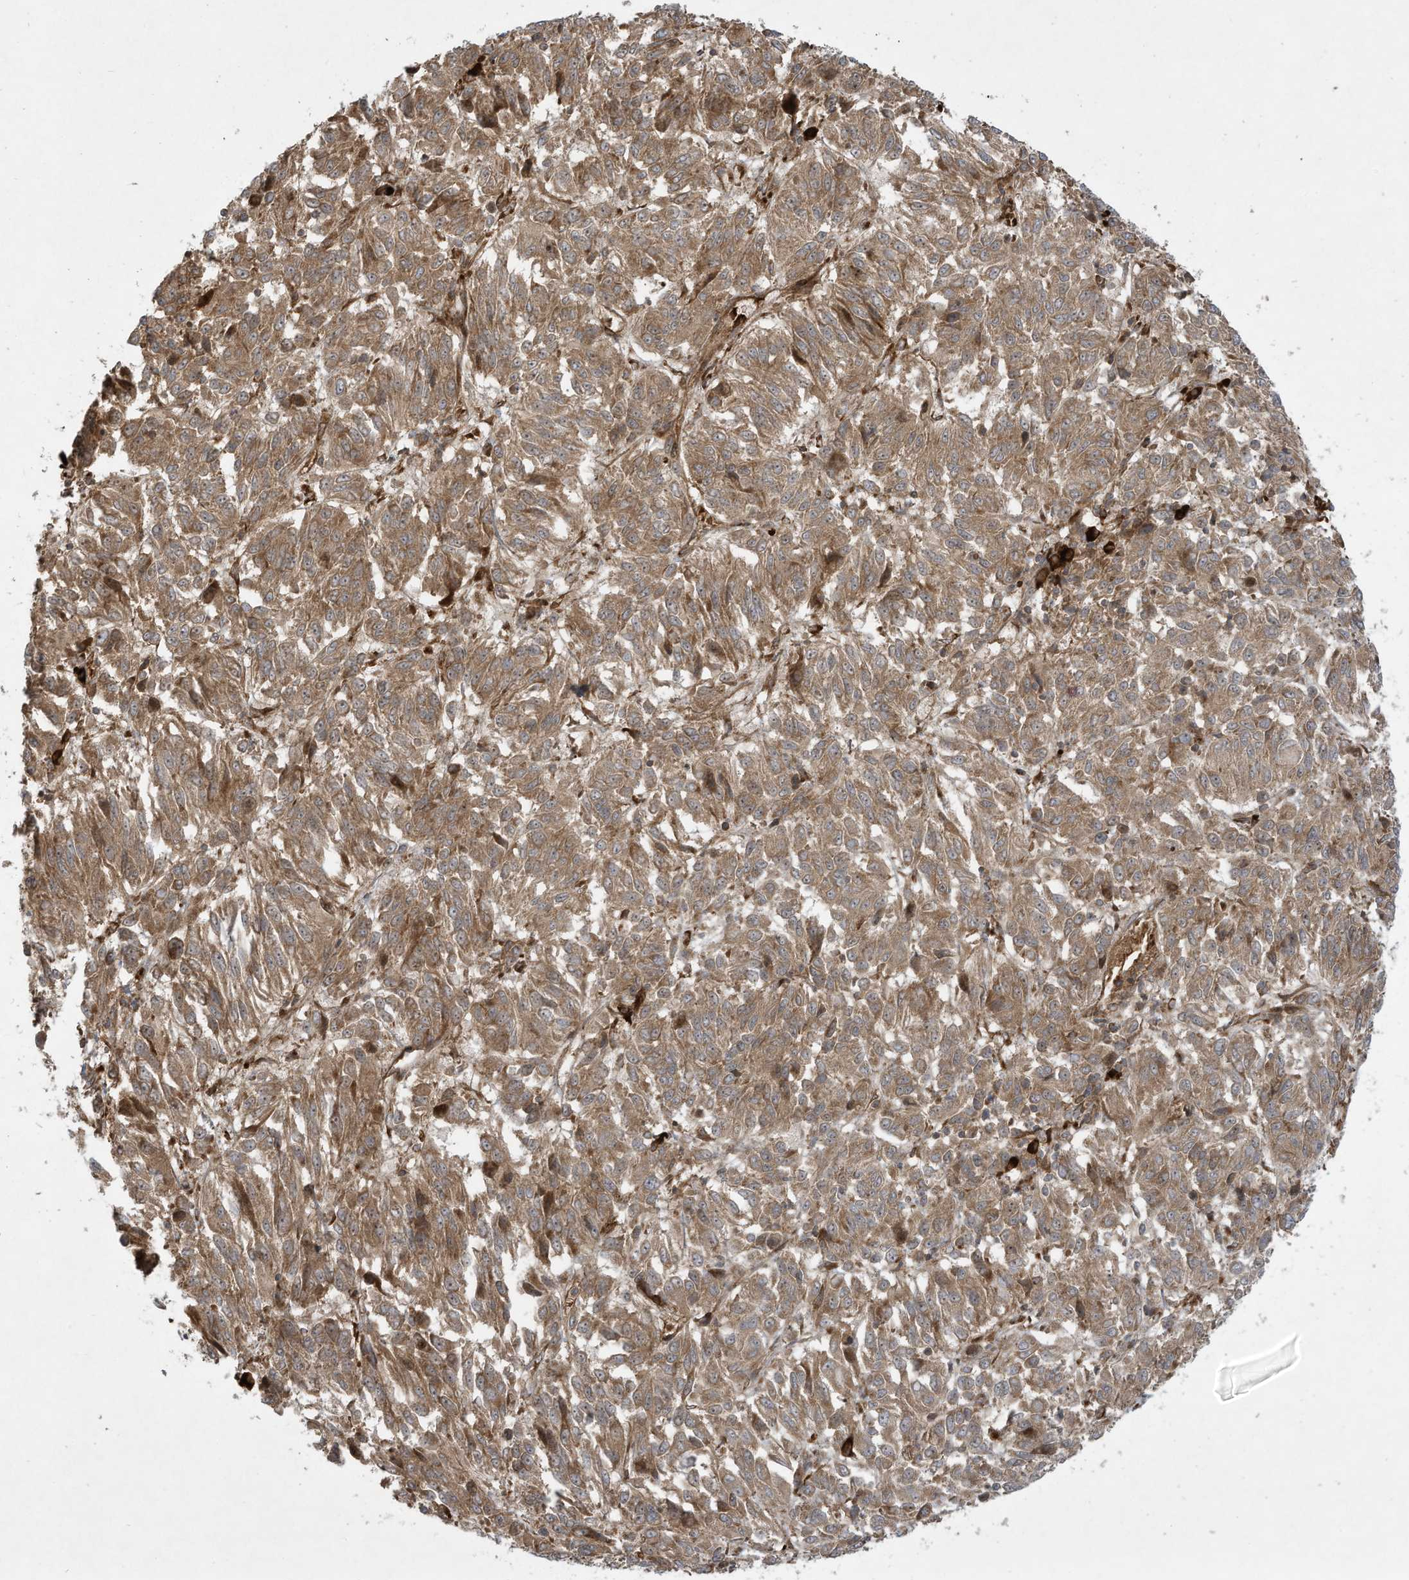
{"staining": {"intensity": "moderate", "quantity": ">75%", "location": "cytoplasmic/membranous"}, "tissue": "melanoma", "cell_type": "Tumor cells", "image_type": "cancer", "snomed": [{"axis": "morphology", "description": "Malignant melanoma, Metastatic site"}, {"axis": "topography", "description": "Lung"}], "caption": "Malignant melanoma (metastatic site) stained with DAB (3,3'-diaminobenzidine) IHC displays medium levels of moderate cytoplasmic/membranous staining in about >75% of tumor cells.", "gene": "DDIT4", "patient": {"sex": "male", "age": 64}}